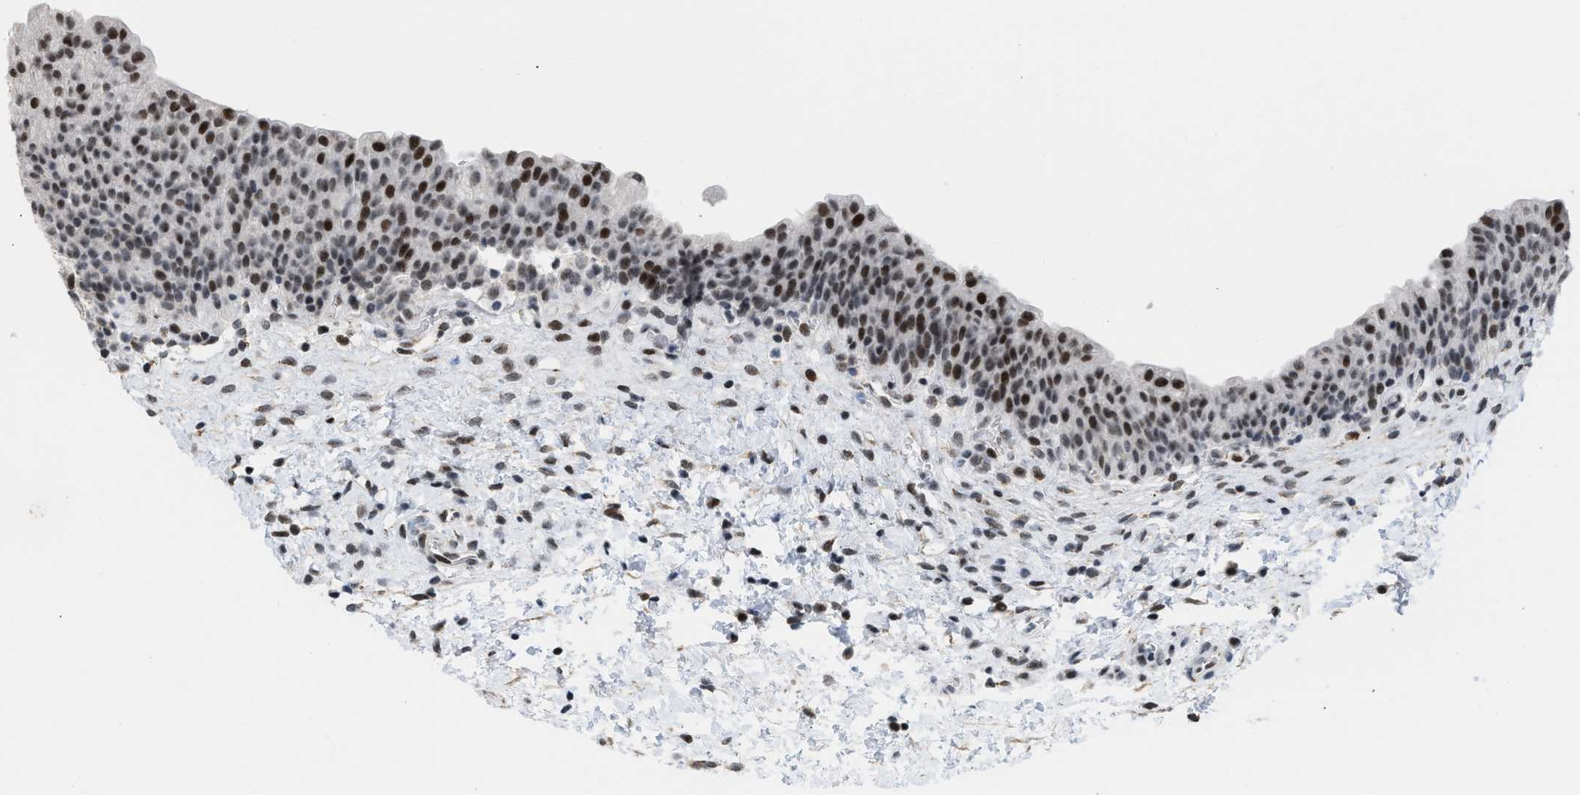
{"staining": {"intensity": "strong", "quantity": ">75%", "location": "nuclear"}, "tissue": "urinary bladder", "cell_type": "Urothelial cells", "image_type": "normal", "snomed": [{"axis": "morphology", "description": "Normal tissue, NOS"}, {"axis": "topography", "description": "Urinary bladder"}], "caption": "This is a histology image of immunohistochemistry staining of benign urinary bladder, which shows strong expression in the nuclear of urothelial cells.", "gene": "TERF2IP", "patient": {"sex": "male", "age": 37}}